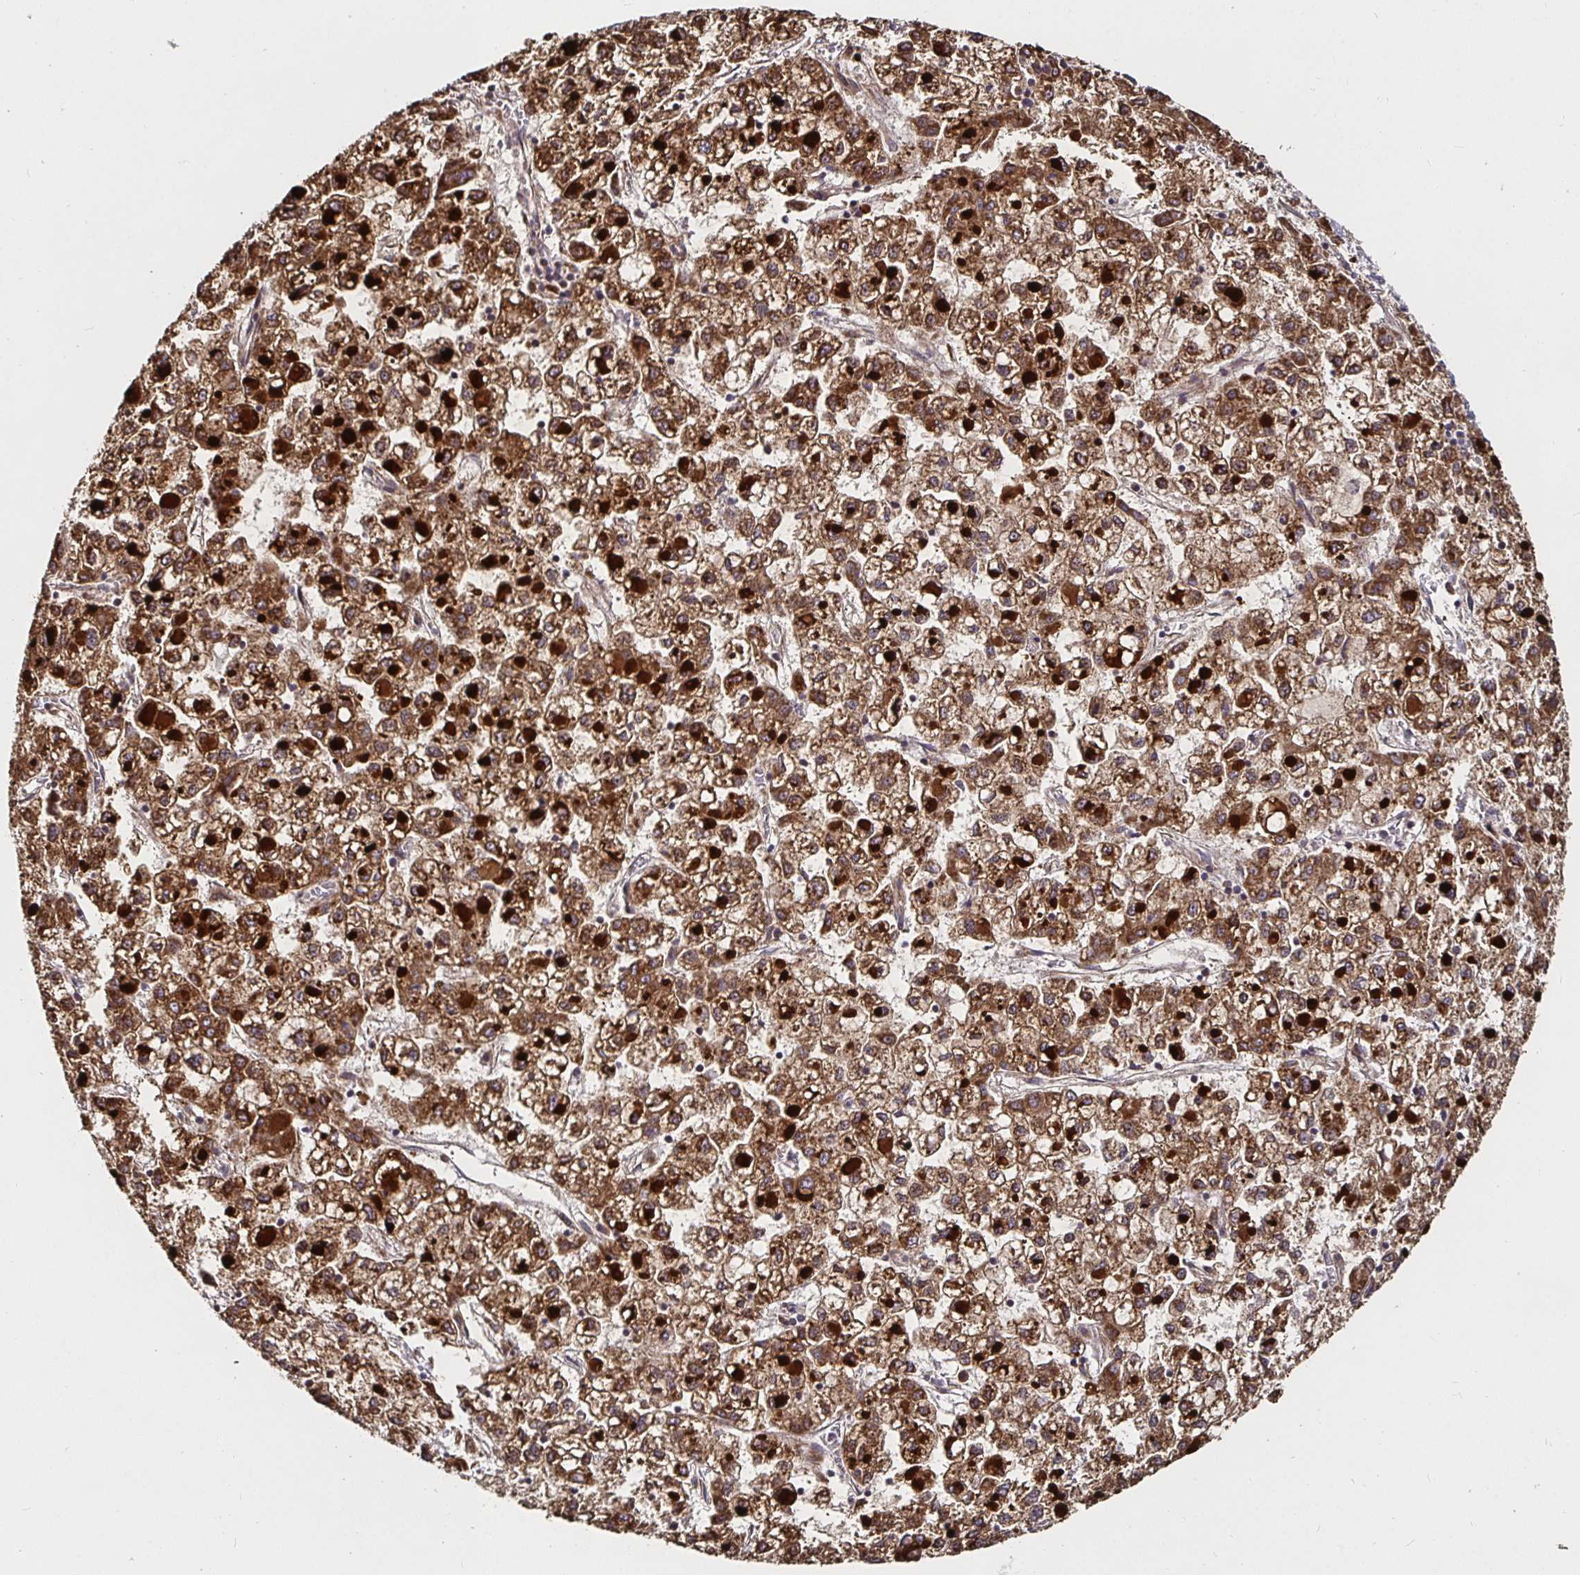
{"staining": {"intensity": "strong", "quantity": ">75%", "location": "cytoplasmic/membranous"}, "tissue": "liver cancer", "cell_type": "Tumor cells", "image_type": "cancer", "snomed": [{"axis": "morphology", "description": "Carcinoma, Hepatocellular, NOS"}, {"axis": "topography", "description": "Liver"}], "caption": "IHC (DAB) staining of human liver cancer exhibits strong cytoplasmic/membranous protein positivity in approximately >75% of tumor cells.", "gene": "MLST8", "patient": {"sex": "male", "age": 40}}